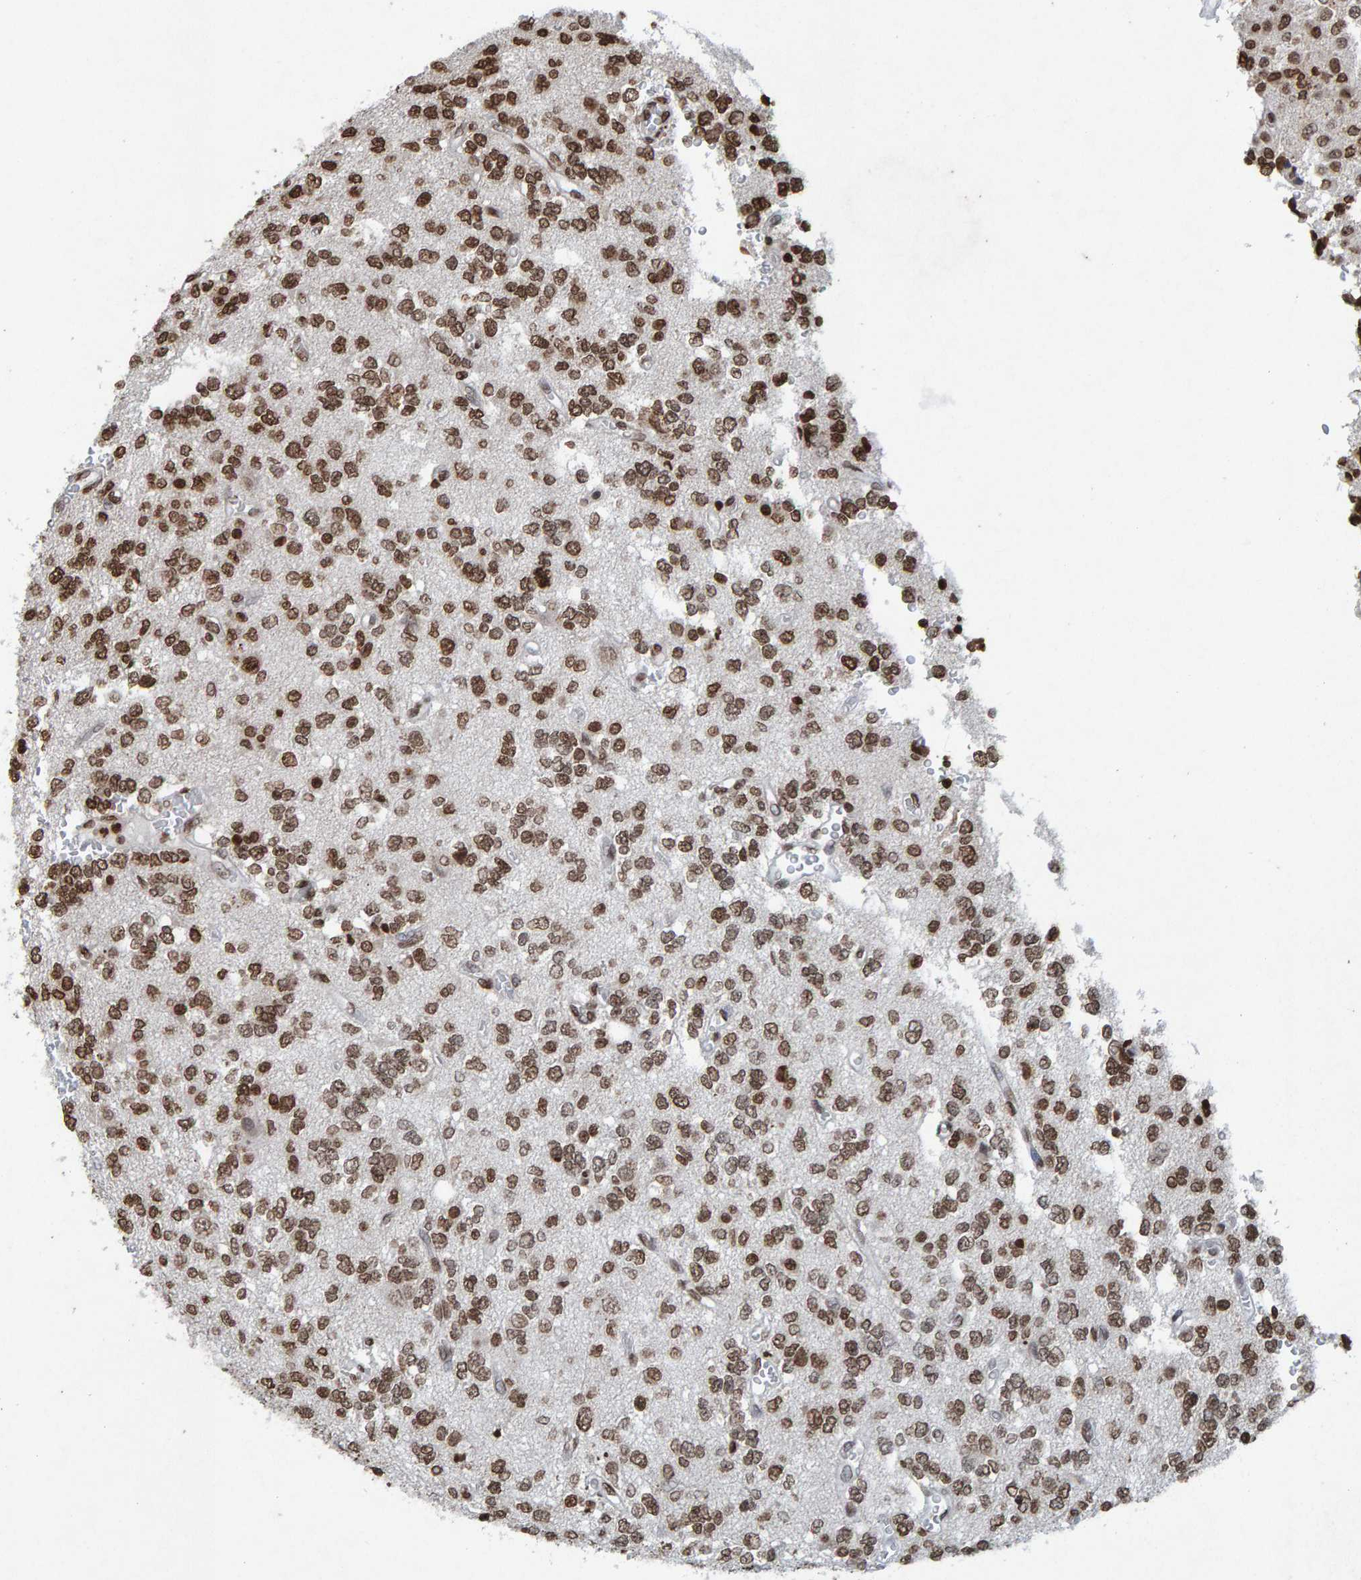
{"staining": {"intensity": "moderate", "quantity": ">75%", "location": "nuclear"}, "tissue": "glioma", "cell_type": "Tumor cells", "image_type": "cancer", "snomed": [{"axis": "morphology", "description": "Glioma, malignant, Low grade"}, {"axis": "topography", "description": "Brain"}], "caption": "Immunohistochemistry photomicrograph of malignant glioma (low-grade) stained for a protein (brown), which exhibits medium levels of moderate nuclear positivity in about >75% of tumor cells.", "gene": "H2AZ1", "patient": {"sex": "male", "age": 38}}